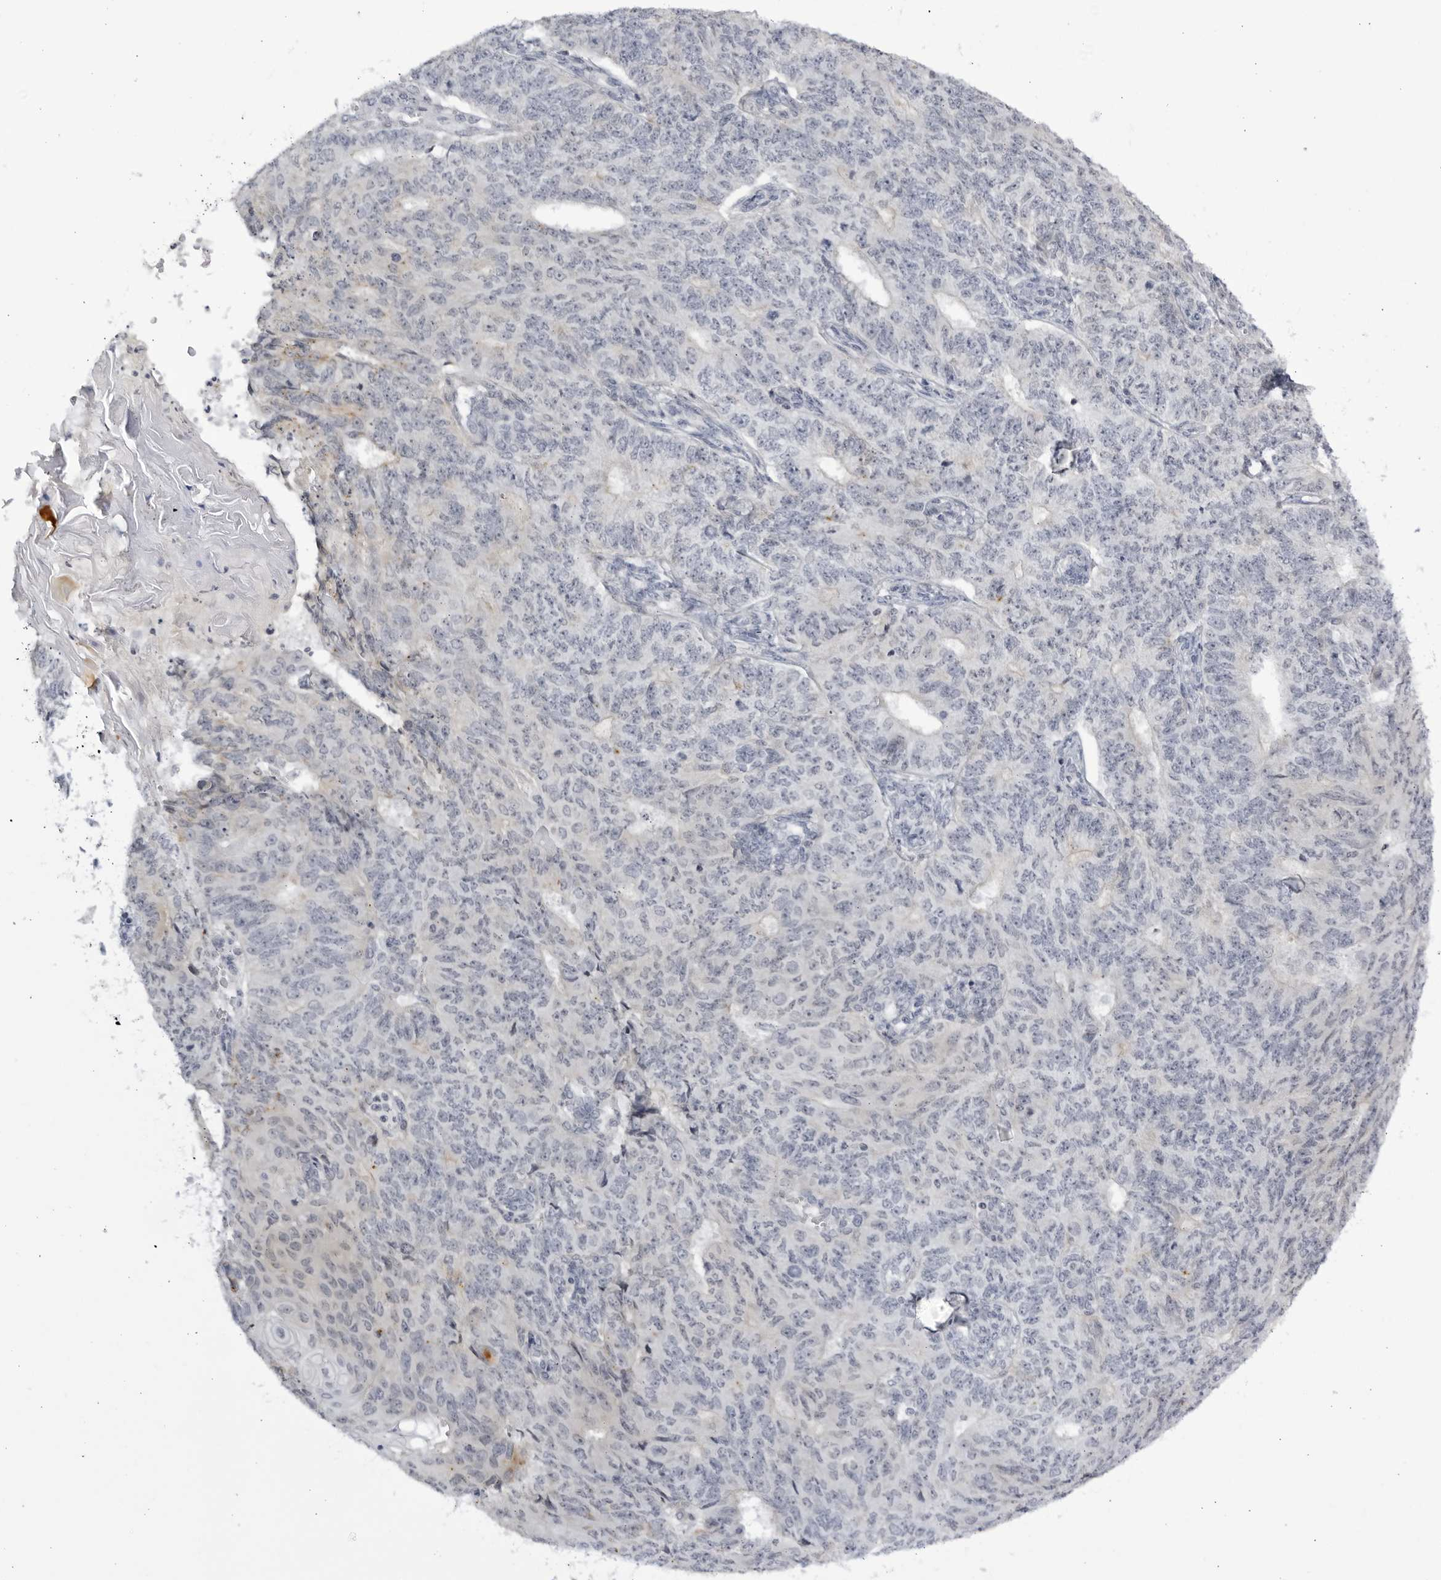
{"staining": {"intensity": "negative", "quantity": "none", "location": "none"}, "tissue": "endometrial cancer", "cell_type": "Tumor cells", "image_type": "cancer", "snomed": [{"axis": "morphology", "description": "Adenocarcinoma, NOS"}, {"axis": "topography", "description": "Endometrium"}], "caption": "This micrograph is of adenocarcinoma (endometrial) stained with IHC to label a protein in brown with the nuclei are counter-stained blue. There is no staining in tumor cells. Nuclei are stained in blue.", "gene": "CNBD1", "patient": {"sex": "female", "age": 32}}